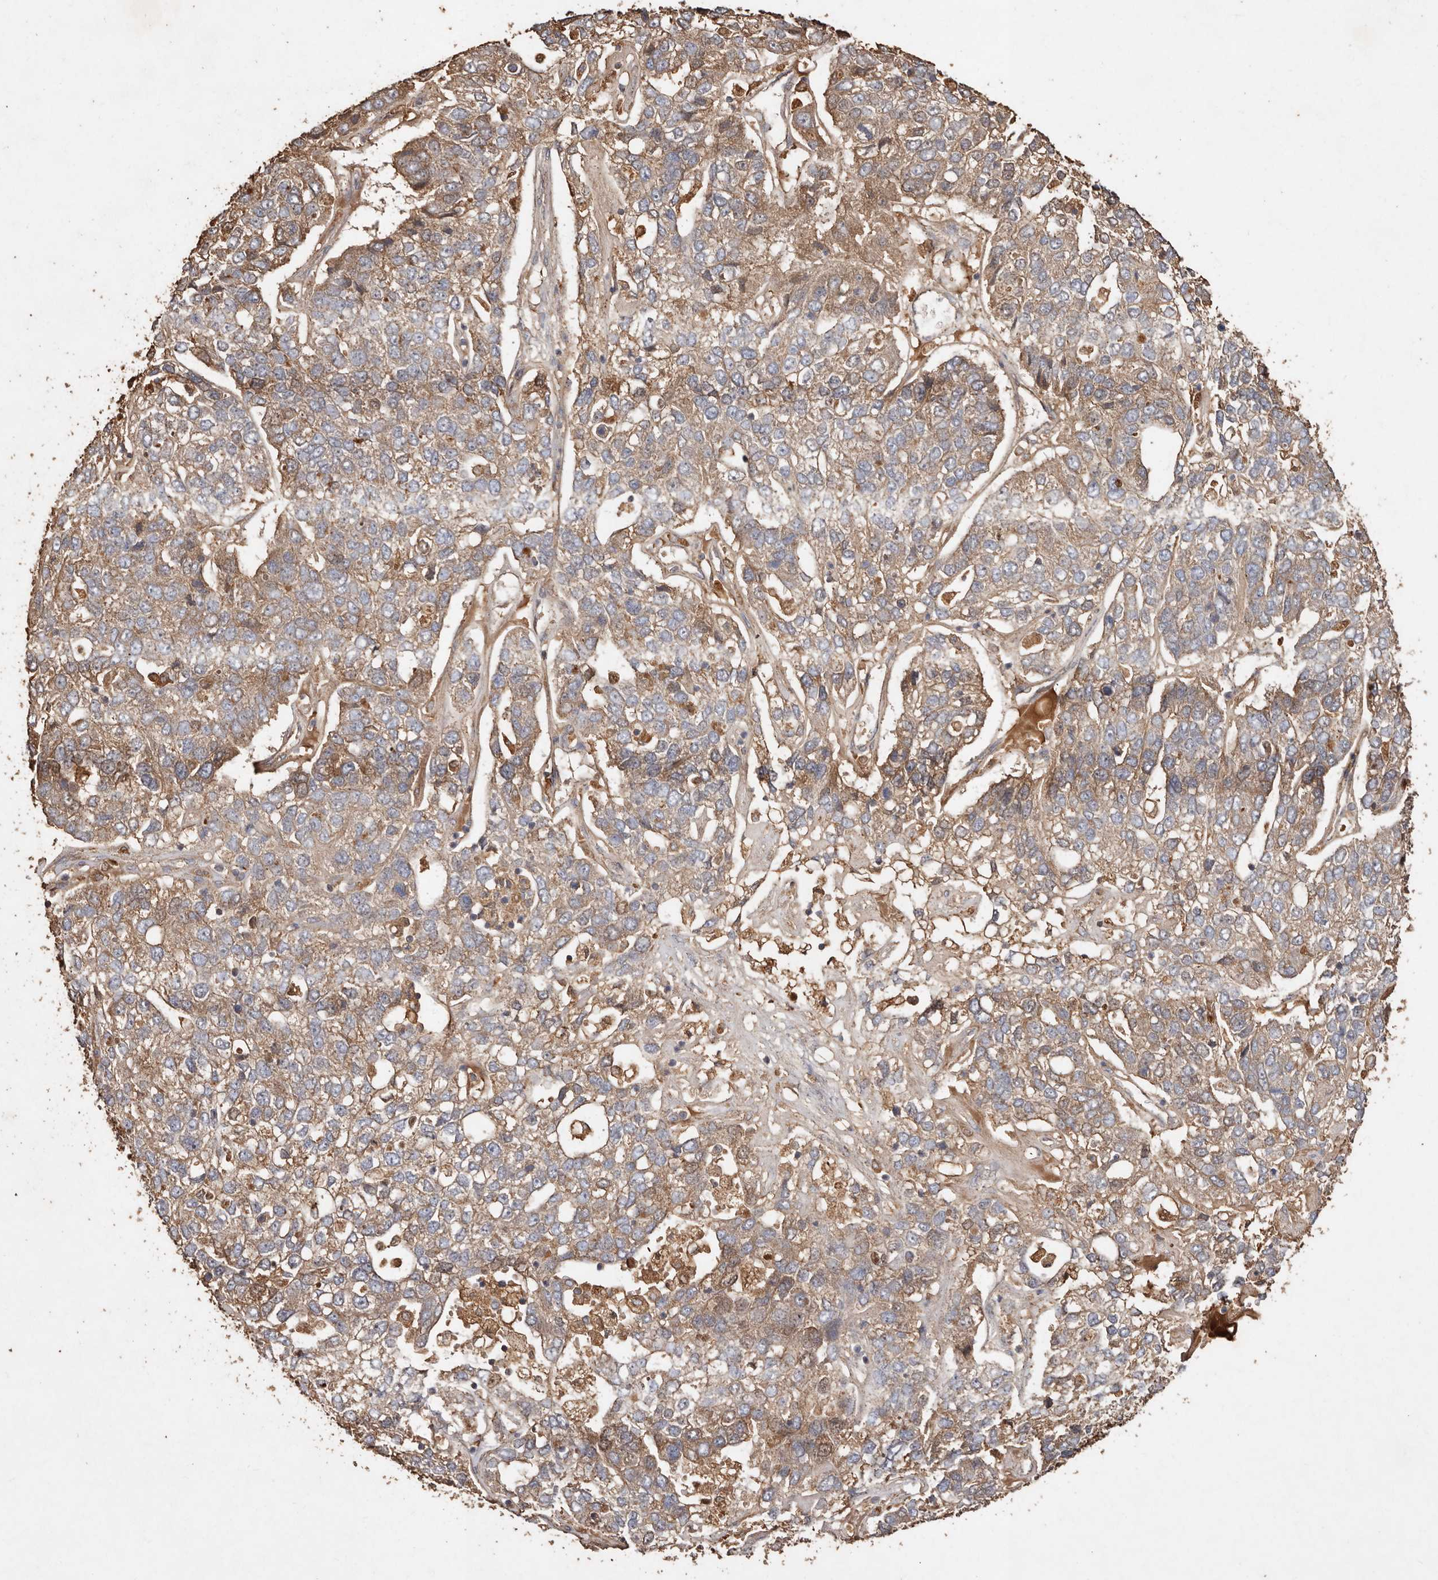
{"staining": {"intensity": "moderate", "quantity": ">75%", "location": "cytoplasmic/membranous"}, "tissue": "pancreatic cancer", "cell_type": "Tumor cells", "image_type": "cancer", "snomed": [{"axis": "morphology", "description": "Adenocarcinoma, NOS"}, {"axis": "topography", "description": "Pancreas"}], "caption": "Pancreatic adenocarcinoma stained for a protein (brown) exhibits moderate cytoplasmic/membranous positive staining in about >75% of tumor cells.", "gene": "FARS2", "patient": {"sex": "female", "age": 61}}